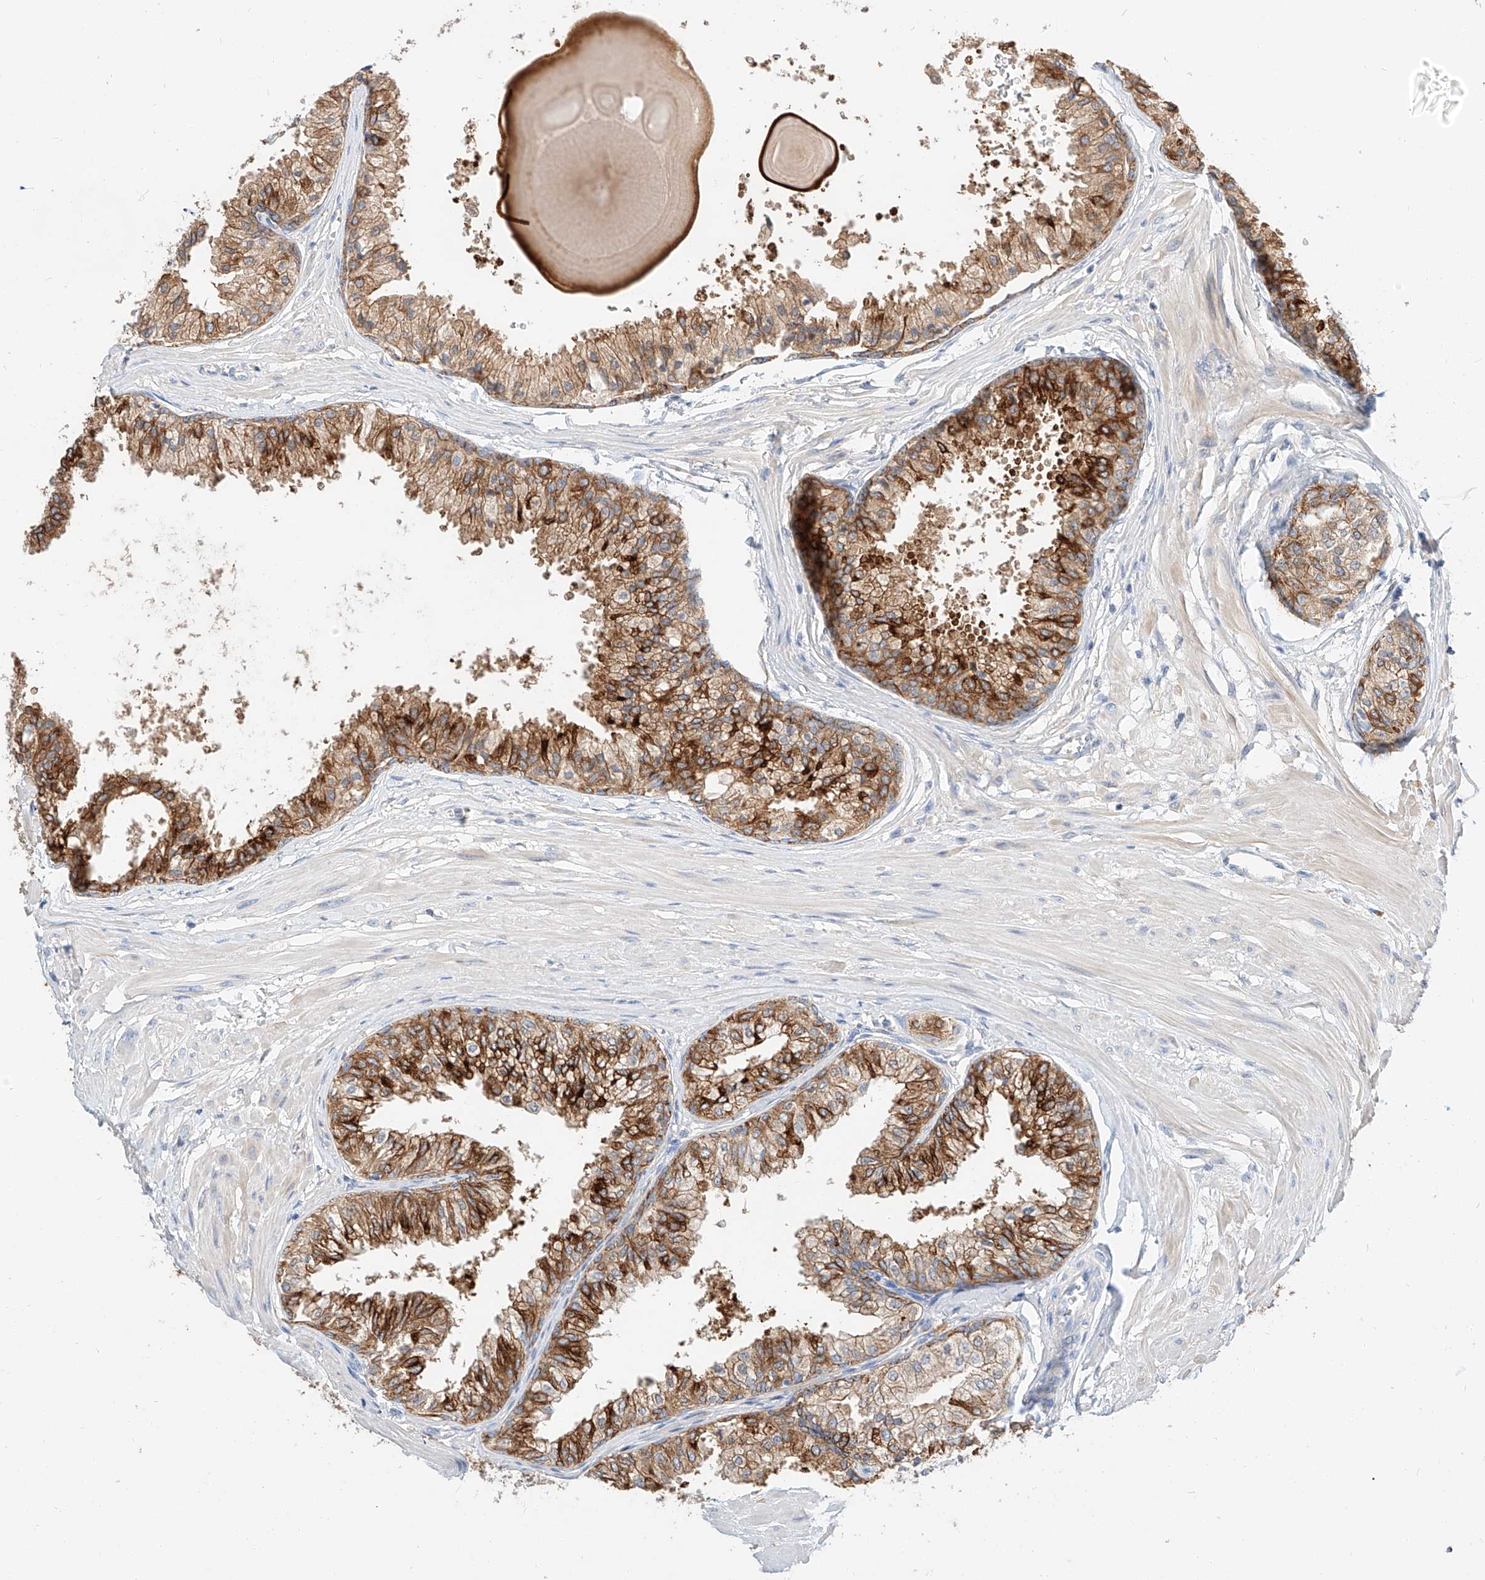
{"staining": {"intensity": "strong", "quantity": ">75%", "location": "cytoplasmic/membranous"}, "tissue": "prostate", "cell_type": "Glandular cells", "image_type": "normal", "snomed": [{"axis": "morphology", "description": "Normal tissue, NOS"}, {"axis": "topography", "description": "Prostate"}], "caption": "Immunohistochemical staining of normal human prostate demonstrates high levels of strong cytoplasmic/membranous expression in about >75% of glandular cells. The staining was performed using DAB to visualize the protein expression in brown, while the nuclei were stained in blue with hematoxylin (Magnification: 20x).", "gene": "MAP7", "patient": {"sex": "male", "age": 48}}